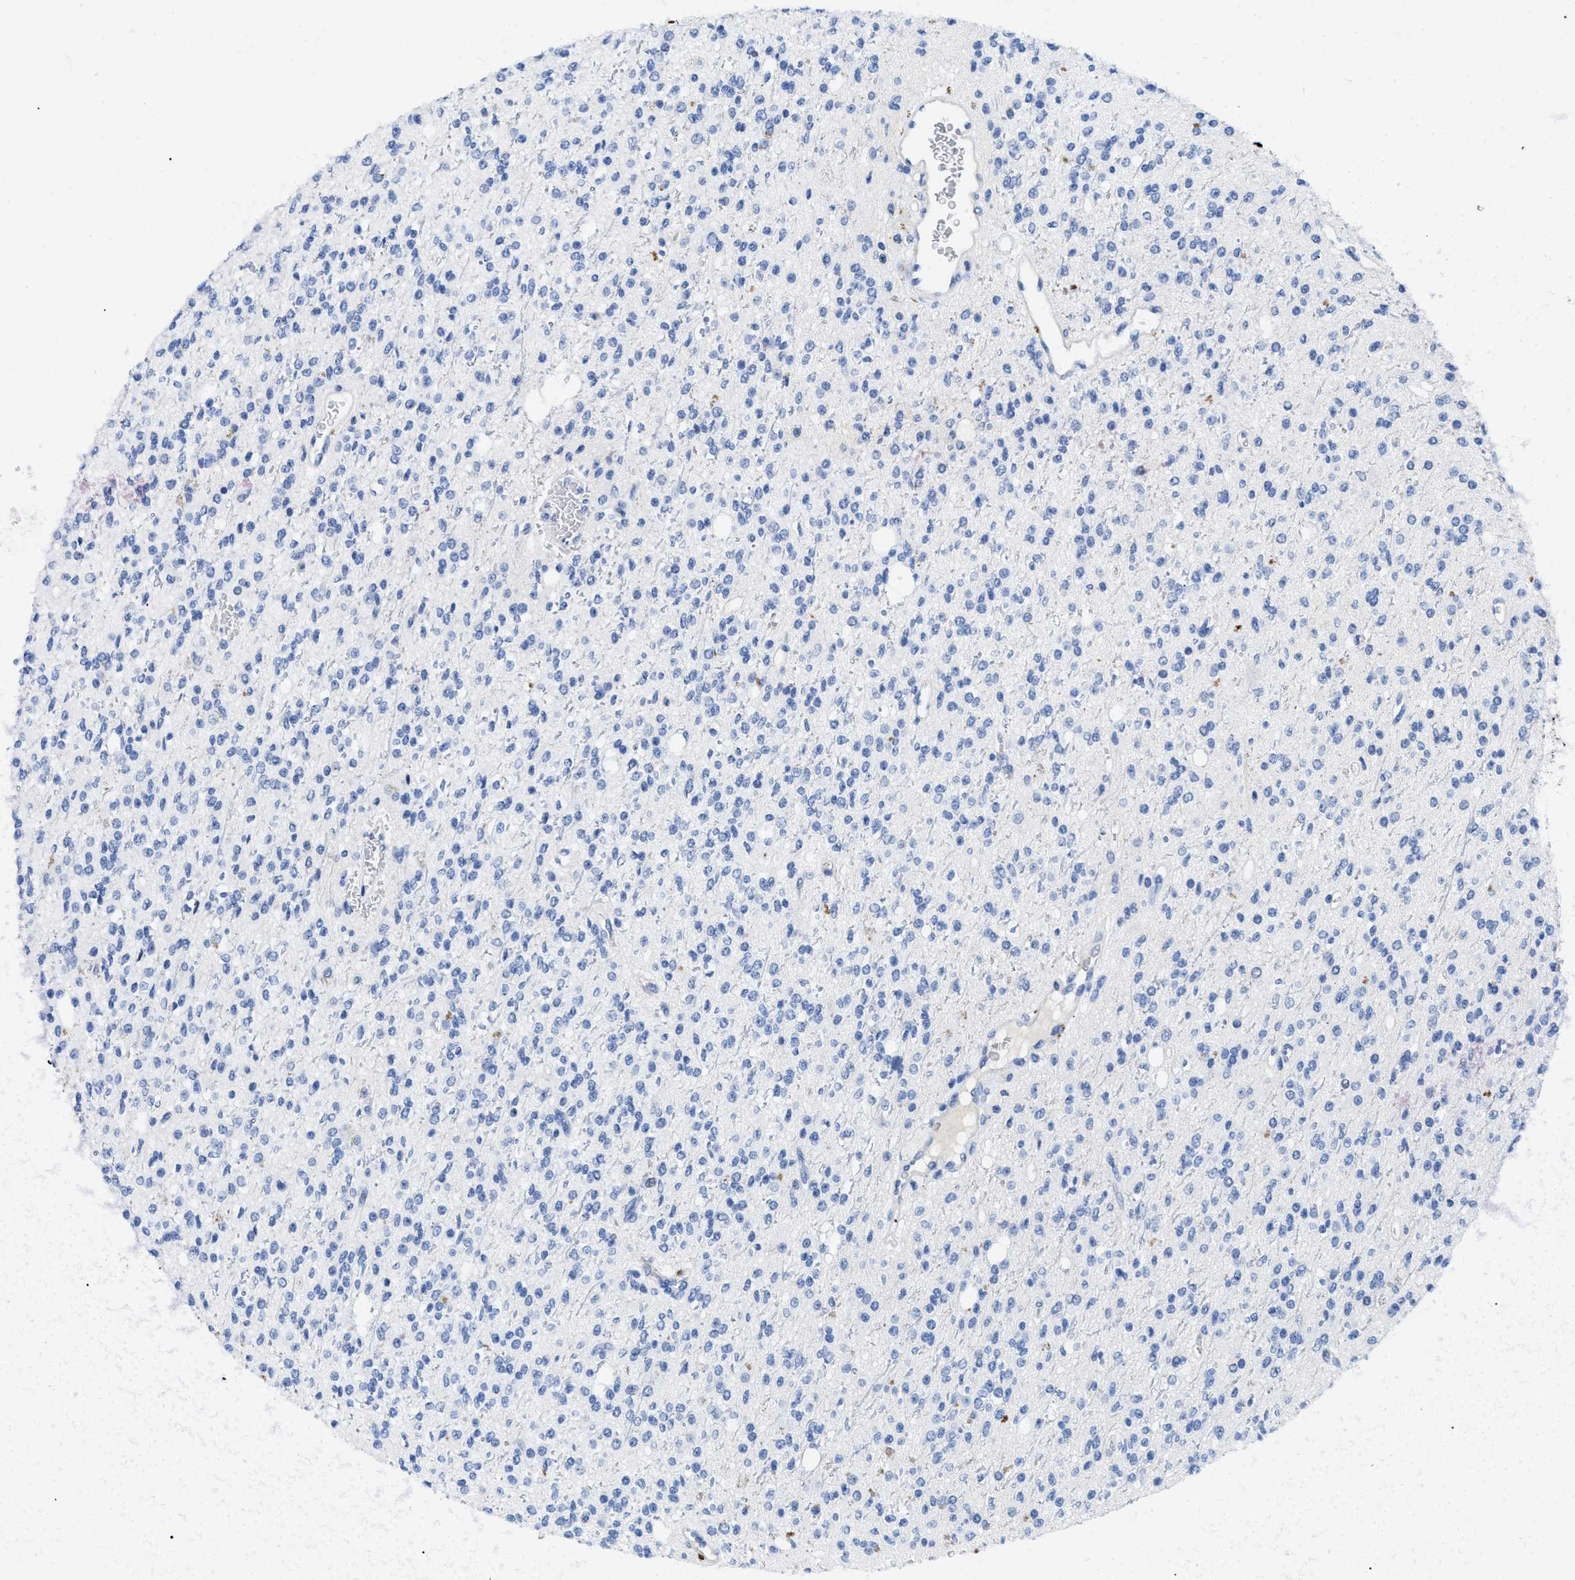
{"staining": {"intensity": "negative", "quantity": "none", "location": "none"}, "tissue": "glioma", "cell_type": "Tumor cells", "image_type": "cancer", "snomed": [{"axis": "morphology", "description": "Glioma, malignant, High grade"}, {"axis": "topography", "description": "Brain"}], "caption": "Protein analysis of glioma displays no significant staining in tumor cells.", "gene": "TMEM68", "patient": {"sex": "male", "age": 34}}